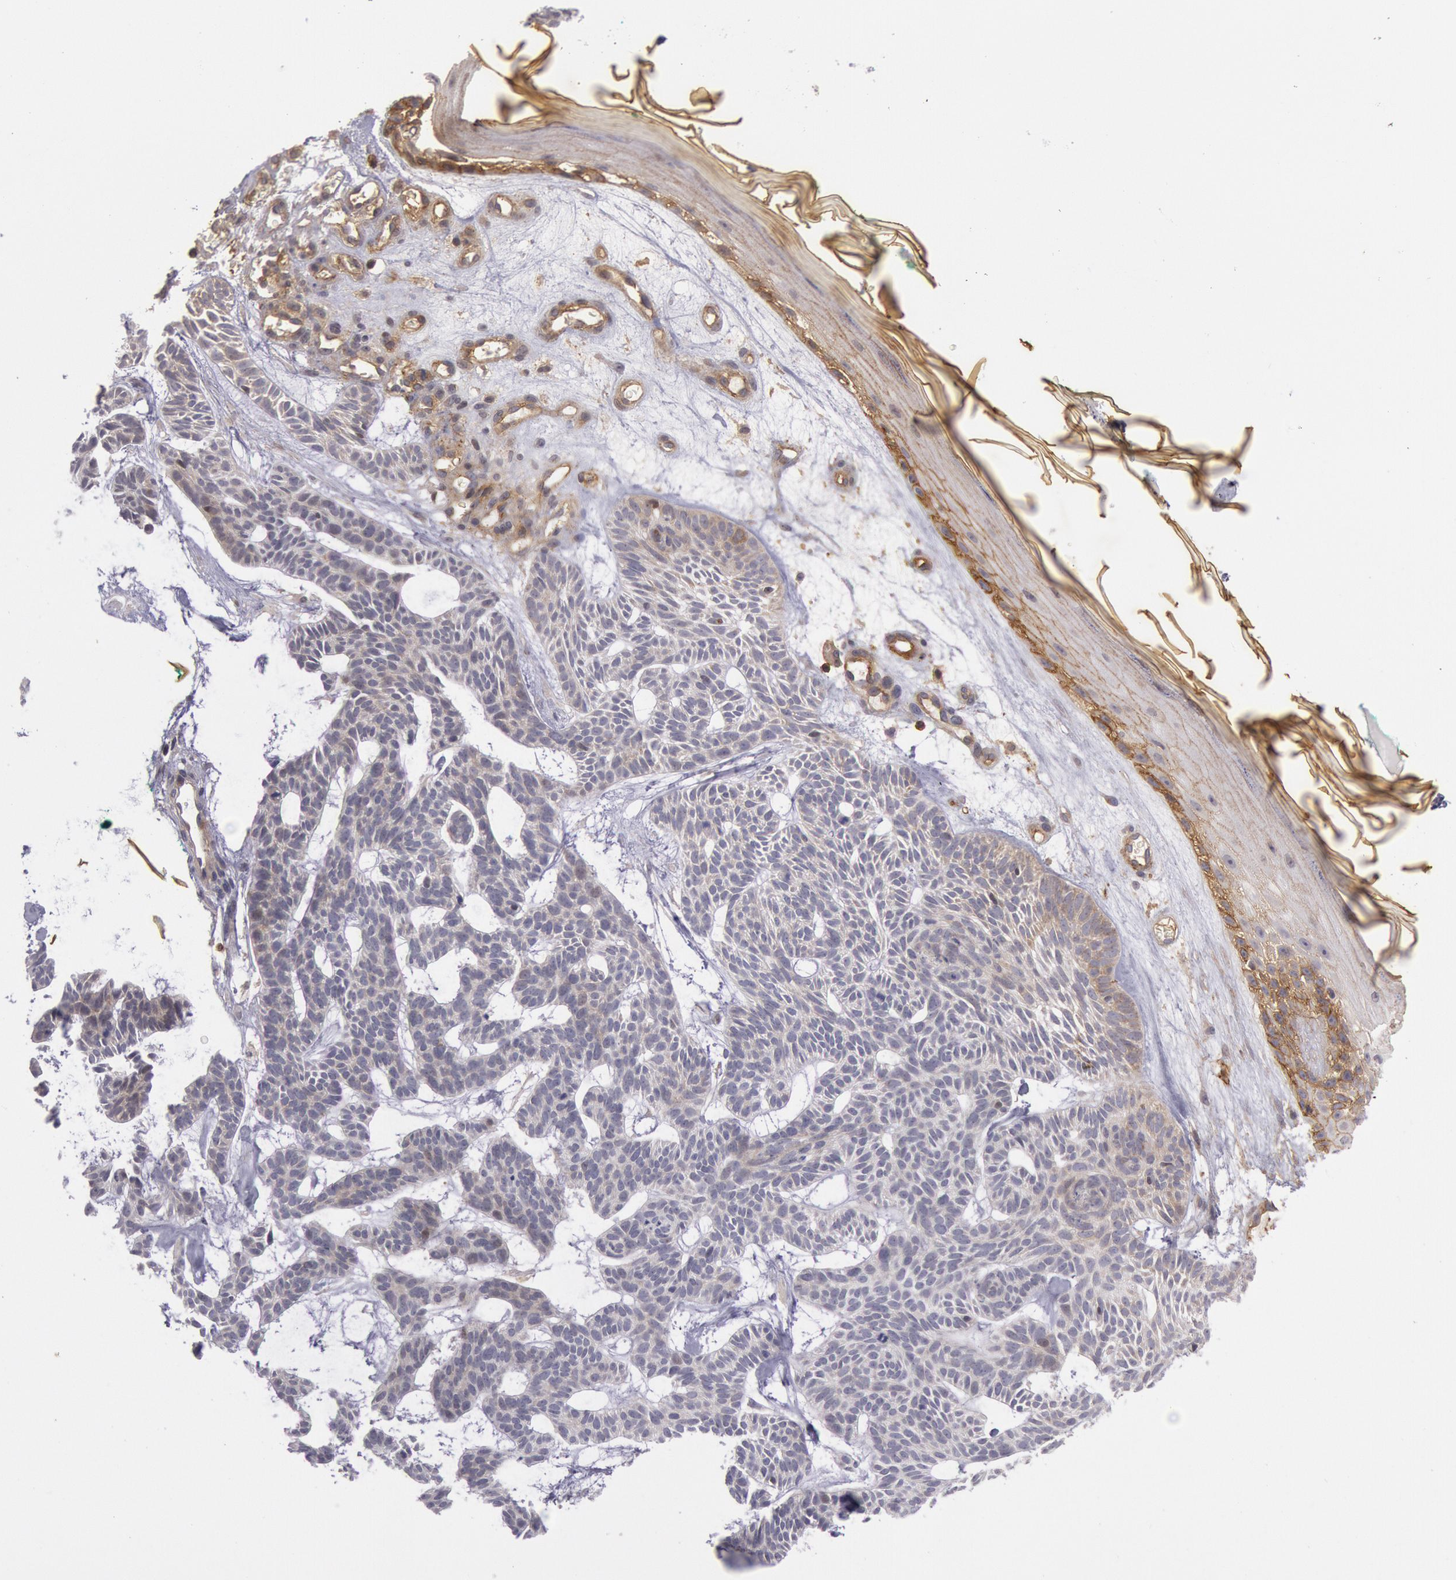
{"staining": {"intensity": "weak", "quantity": "25%-75%", "location": "cytoplasmic/membranous"}, "tissue": "skin cancer", "cell_type": "Tumor cells", "image_type": "cancer", "snomed": [{"axis": "morphology", "description": "Basal cell carcinoma"}, {"axis": "topography", "description": "Skin"}], "caption": "A low amount of weak cytoplasmic/membranous expression is present in about 25%-75% of tumor cells in skin cancer (basal cell carcinoma) tissue.", "gene": "TRIB2", "patient": {"sex": "male", "age": 75}}